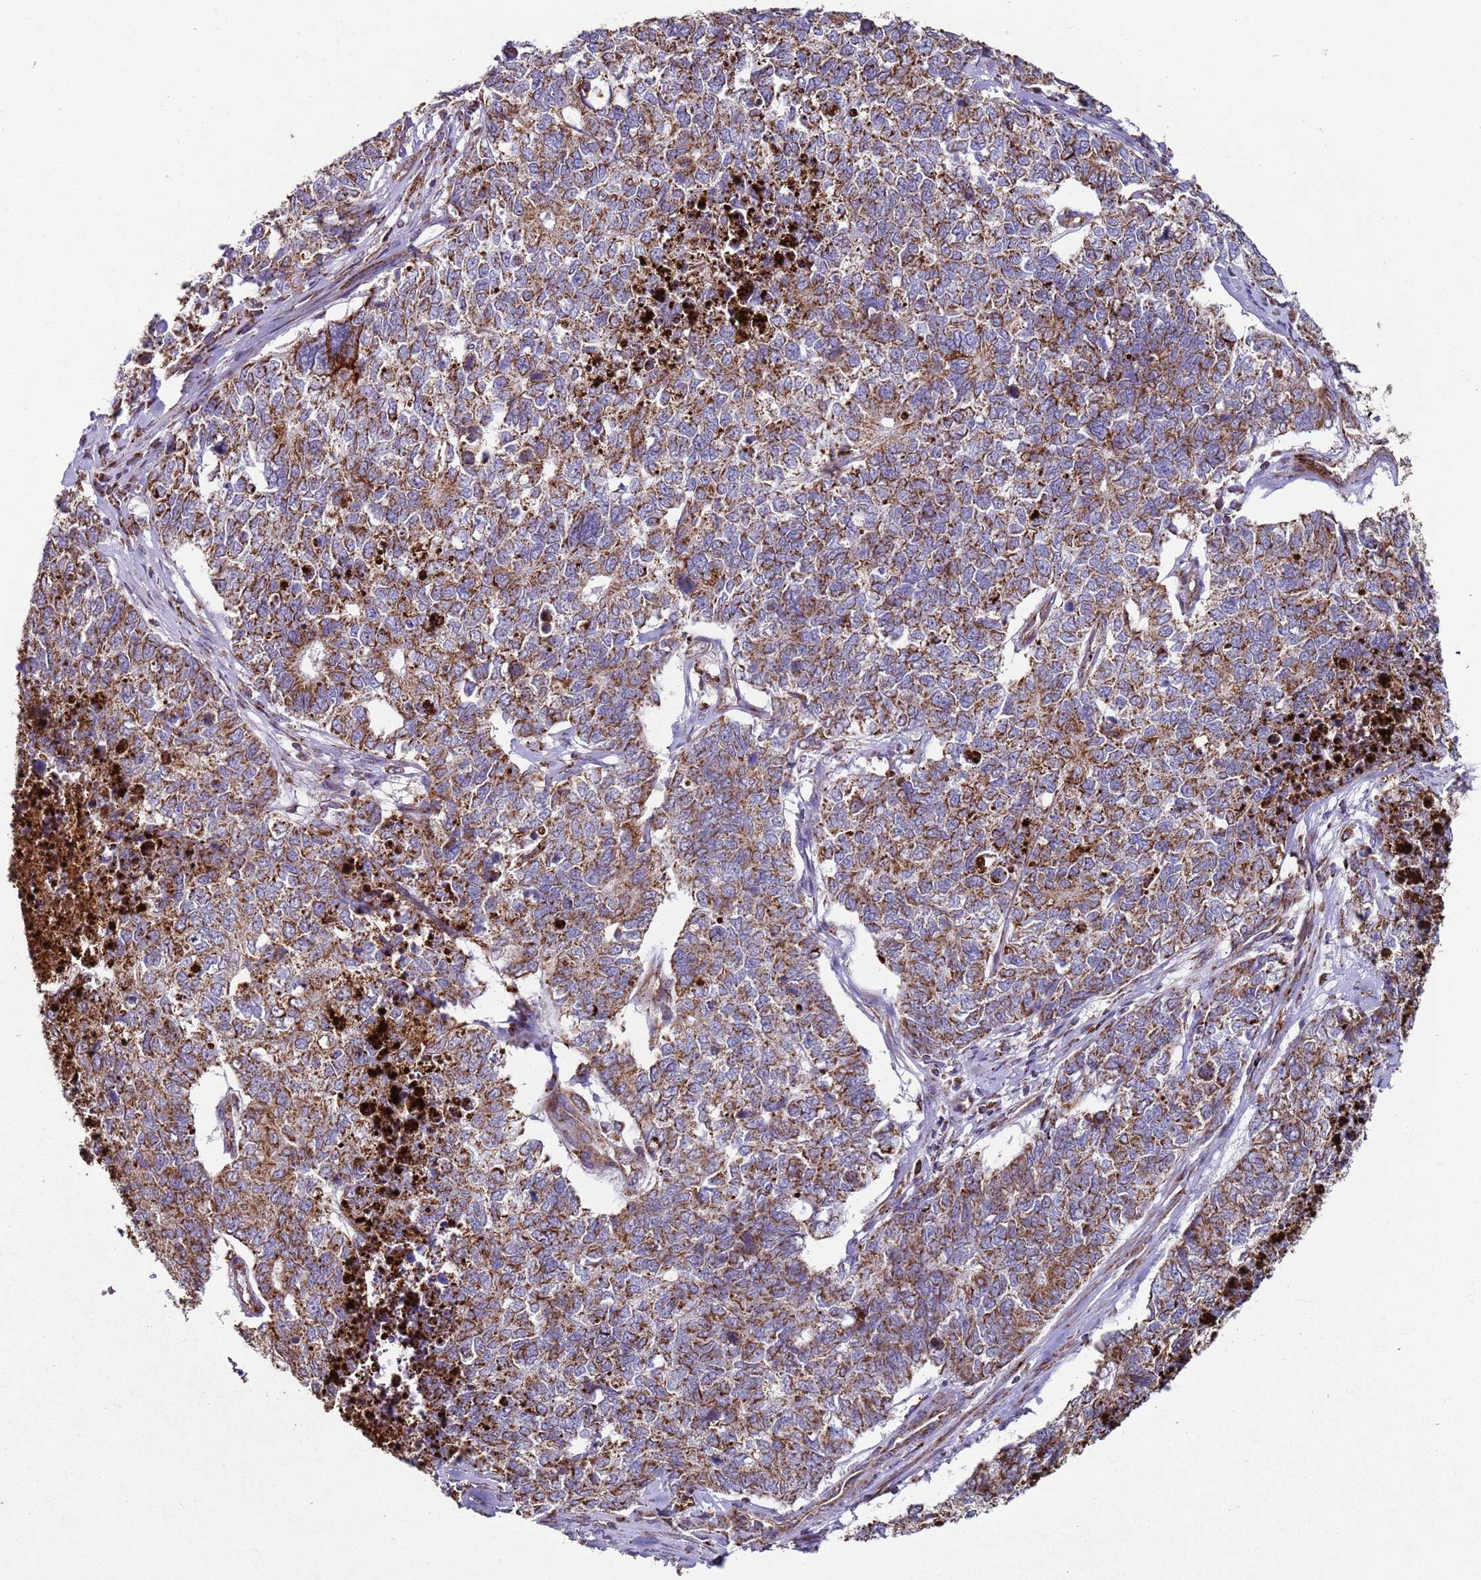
{"staining": {"intensity": "moderate", "quantity": ">75%", "location": "cytoplasmic/membranous"}, "tissue": "cervical cancer", "cell_type": "Tumor cells", "image_type": "cancer", "snomed": [{"axis": "morphology", "description": "Squamous cell carcinoma, NOS"}, {"axis": "topography", "description": "Cervix"}], "caption": "The micrograph demonstrates immunohistochemical staining of cervical cancer (squamous cell carcinoma). There is moderate cytoplasmic/membranous staining is identified in approximately >75% of tumor cells.", "gene": "FBXO33", "patient": {"sex": "female", "age": 63}}